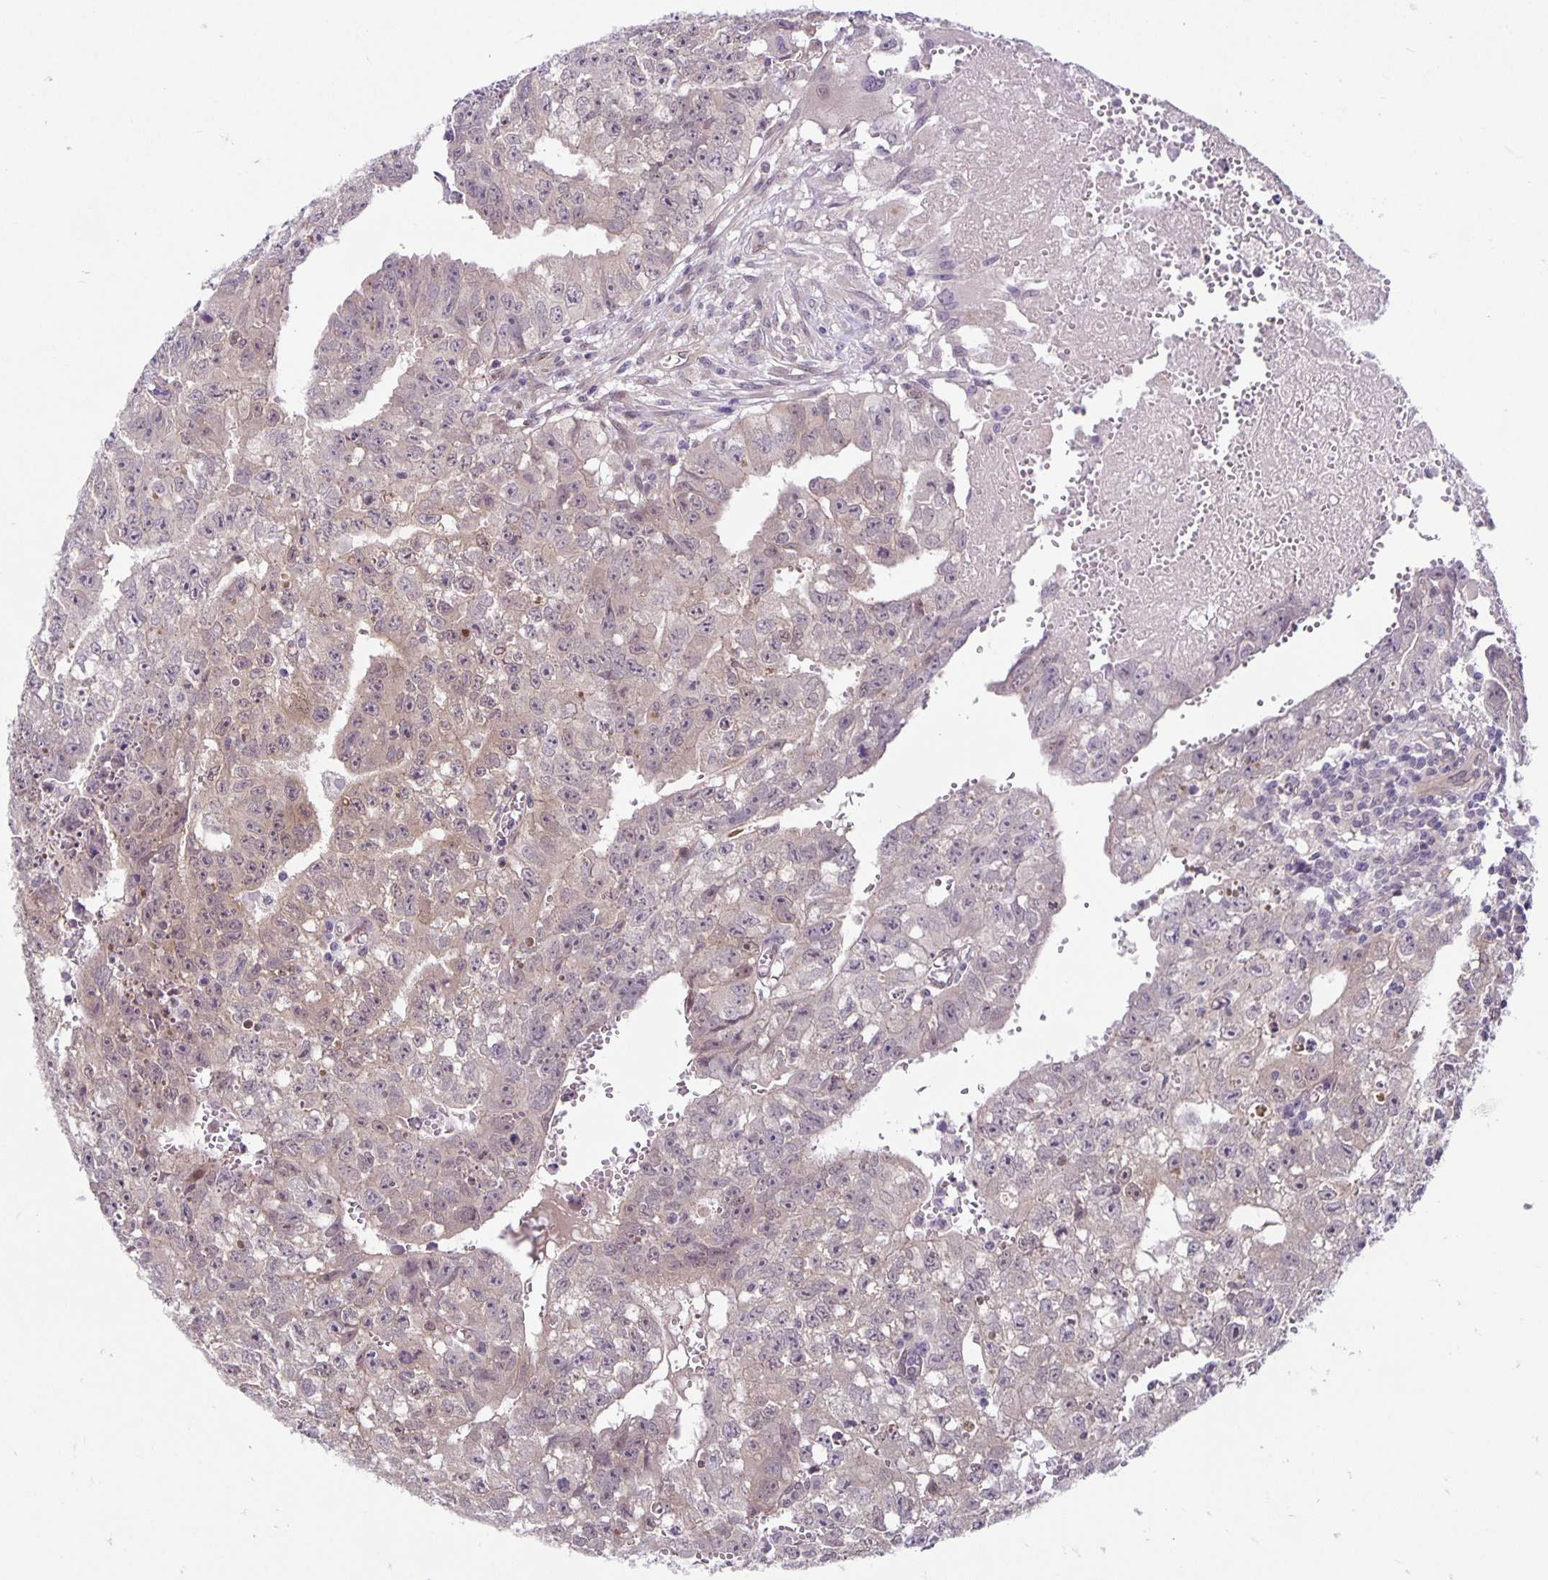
{"staining": {"intensity": "negative", "quantity": "none", "location": "none"}, "tissue": "testis cancer", "cell_type": "Tumor cells", "image_type": "cancer", "snomed": [{"axis": "morphology", "description": "Carcinoma, Embryonal, NOS"}, {"axis": "morphology", "description": "Teratoma, malignant, NOS"}, {"axis": "topography", "description": "Testis"}], "caption": "Immunohistochemistry (IHC) photomicrograph of neoplastic tissue: testis embryonal carcinoma stained with DAB (3,3'-diaminobenzidine) shows no significant protein positivity in tumor cells.", "gene": "TAX1BP3", "patient": {"sex": "male", "age": 24}}